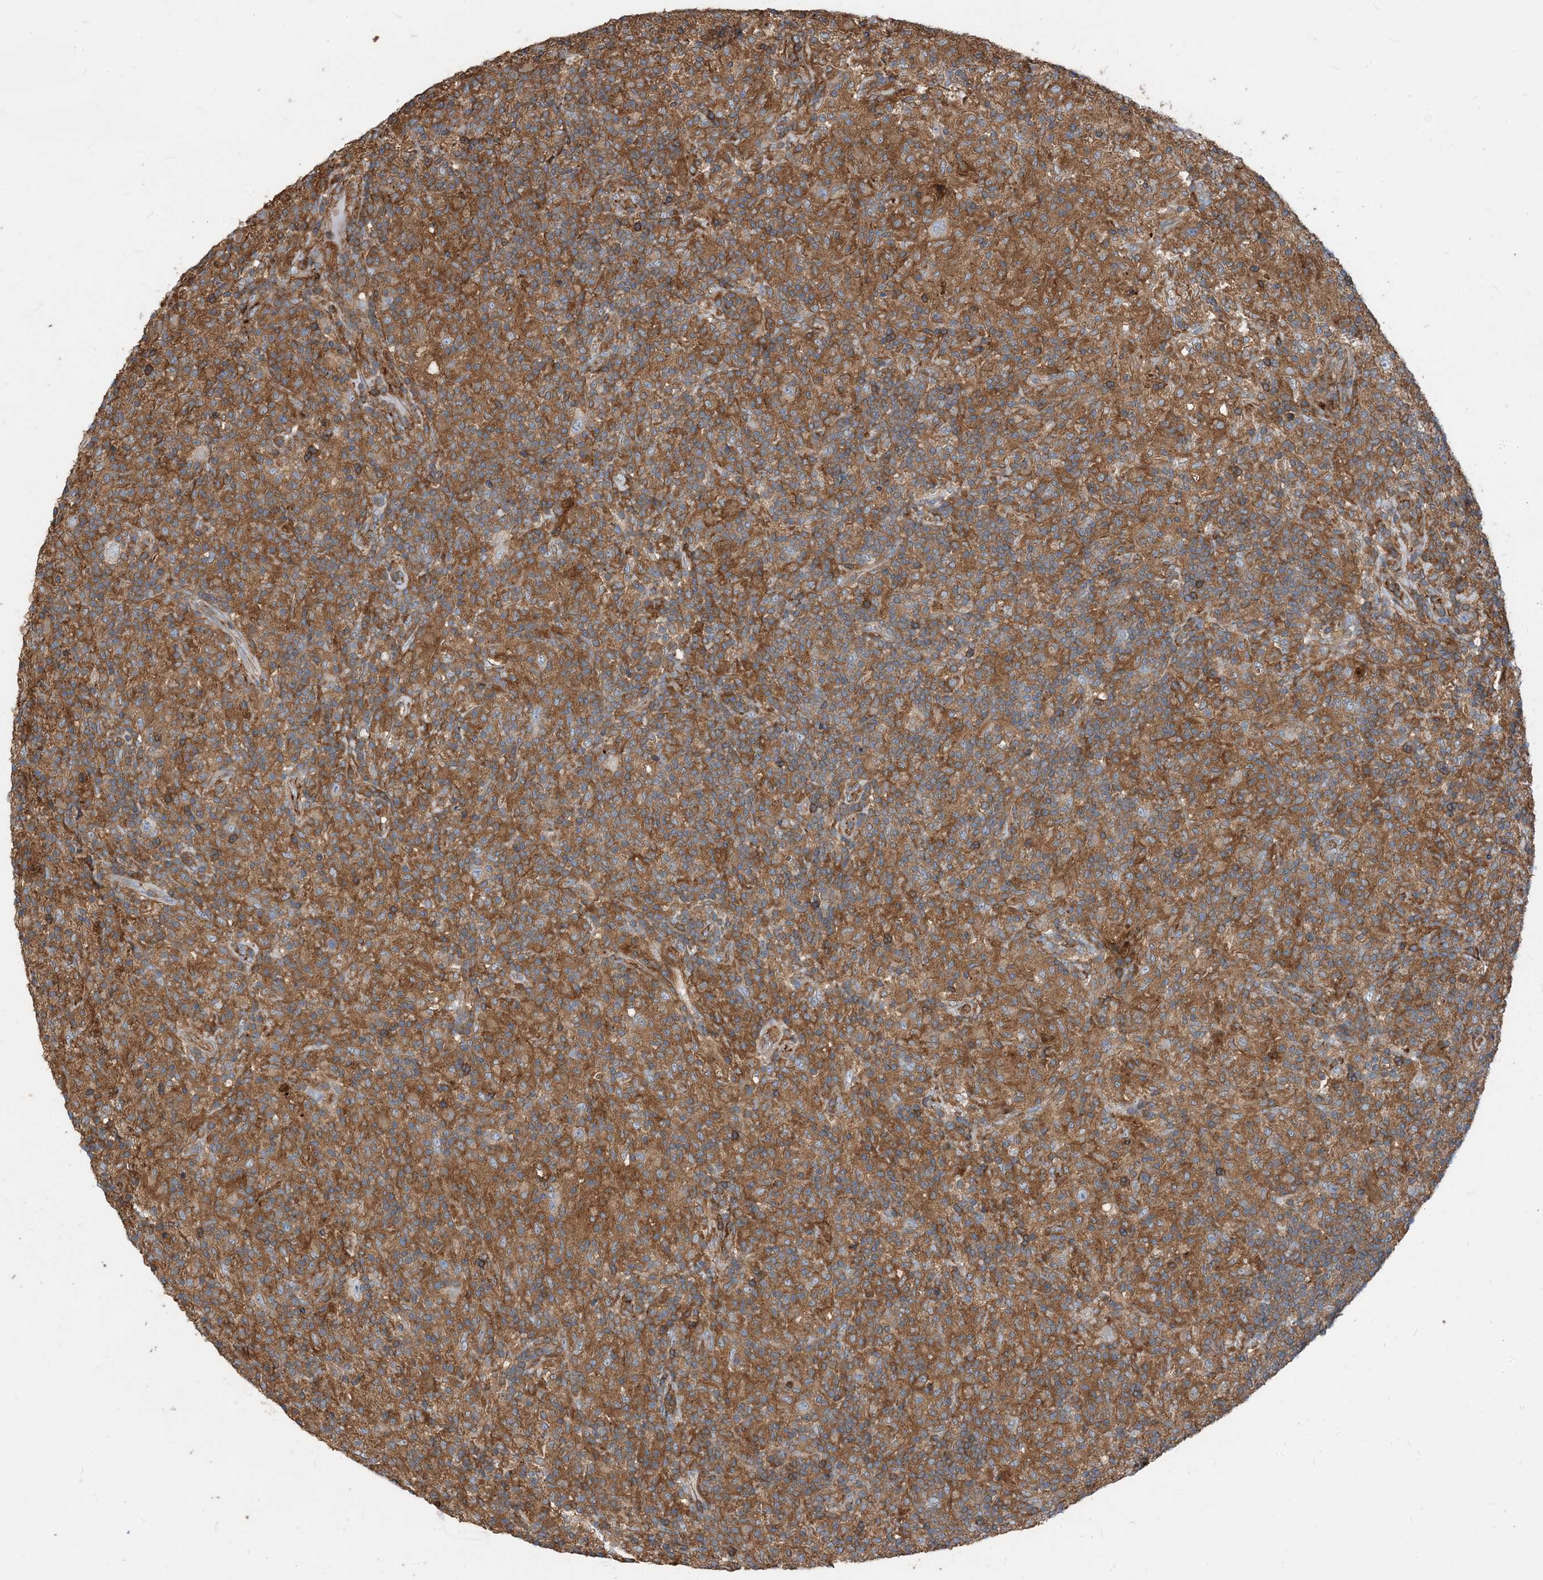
{"staining": {"intensity": "negative", "quantity": "none", "location": "none"}, "tissue": "lymphoma", "cell_type": "Tumor cells", "image_type": "cancer", "snomed": [{"axis": "morphology", "description": "Hodgkin's disease, NOS"}, {"axis": "topography", "description": "Lymph node"}], "caption": "A micrograph of human Hodgkin's disease is negative for staining in tumor cells.", "gene": "PARVG", "patient": {"sex": "male", "age": 70}}